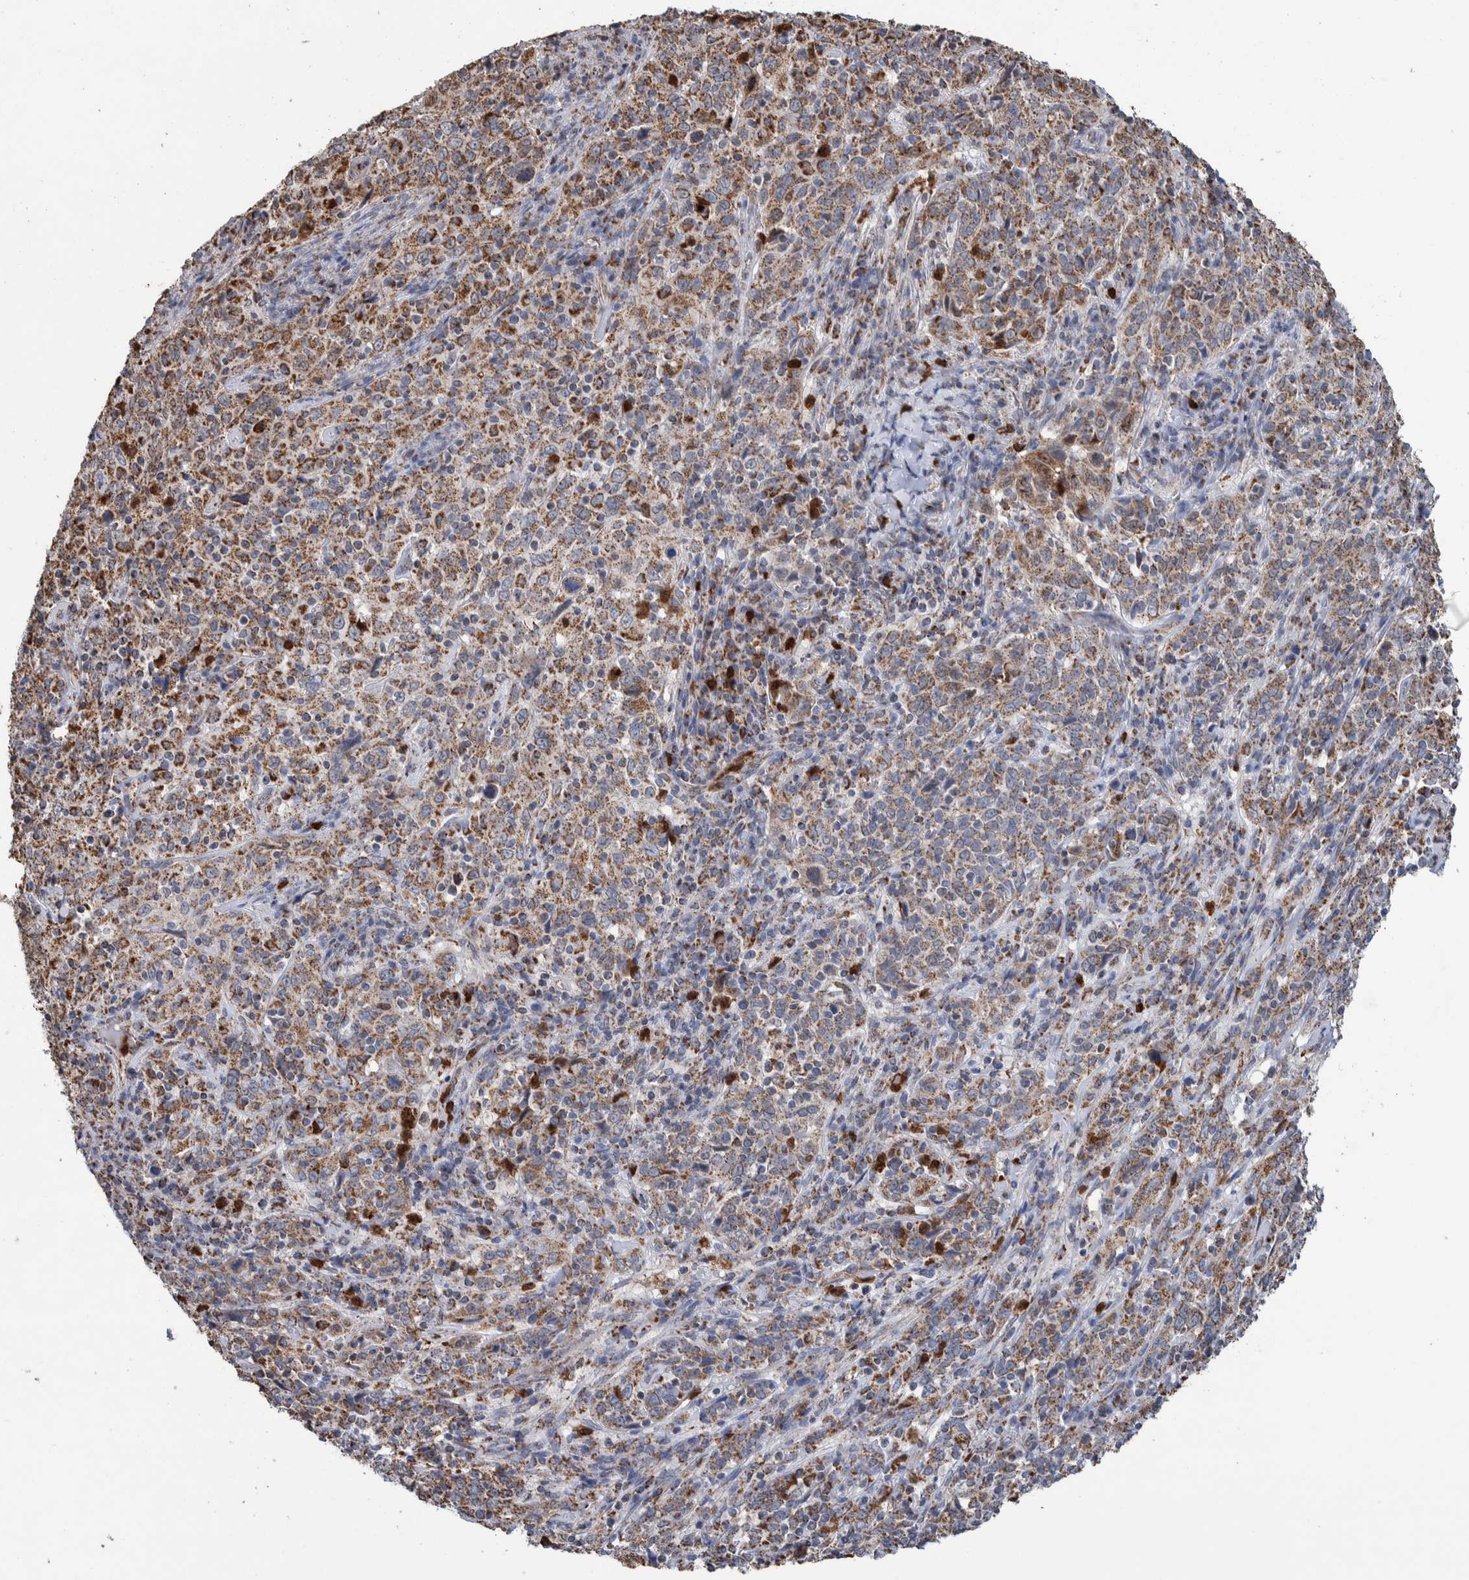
{"staining": {"intensity": "moderate", "quantity": ">75%", "location": "cytoplasmic/membranous"}, "tissue": "cervical cancer", "cell_type": "Tumor cells", "image_type": "cancer", "snomed": [{"axis": "morphology", "description": "Squamous cell carcinoma, NOS"}, {"axis": "topography", "description": "Cervix"}], "caption": "Immunohistochemical staining of human cervical cancer (squamous cell carcinoma) demonstrates medium levels of moderate cytoplasmic/membranous protein positivity in approximately >75% of tumor cells. The staining is performed using DAB (3,3'-diaminobenzidine) brown chromogen to label protein expression. The nuclei are counter-stained blue using hematoxylin.", "gene": "DECR1", "patient": {"sex": "female", "age": 46}}